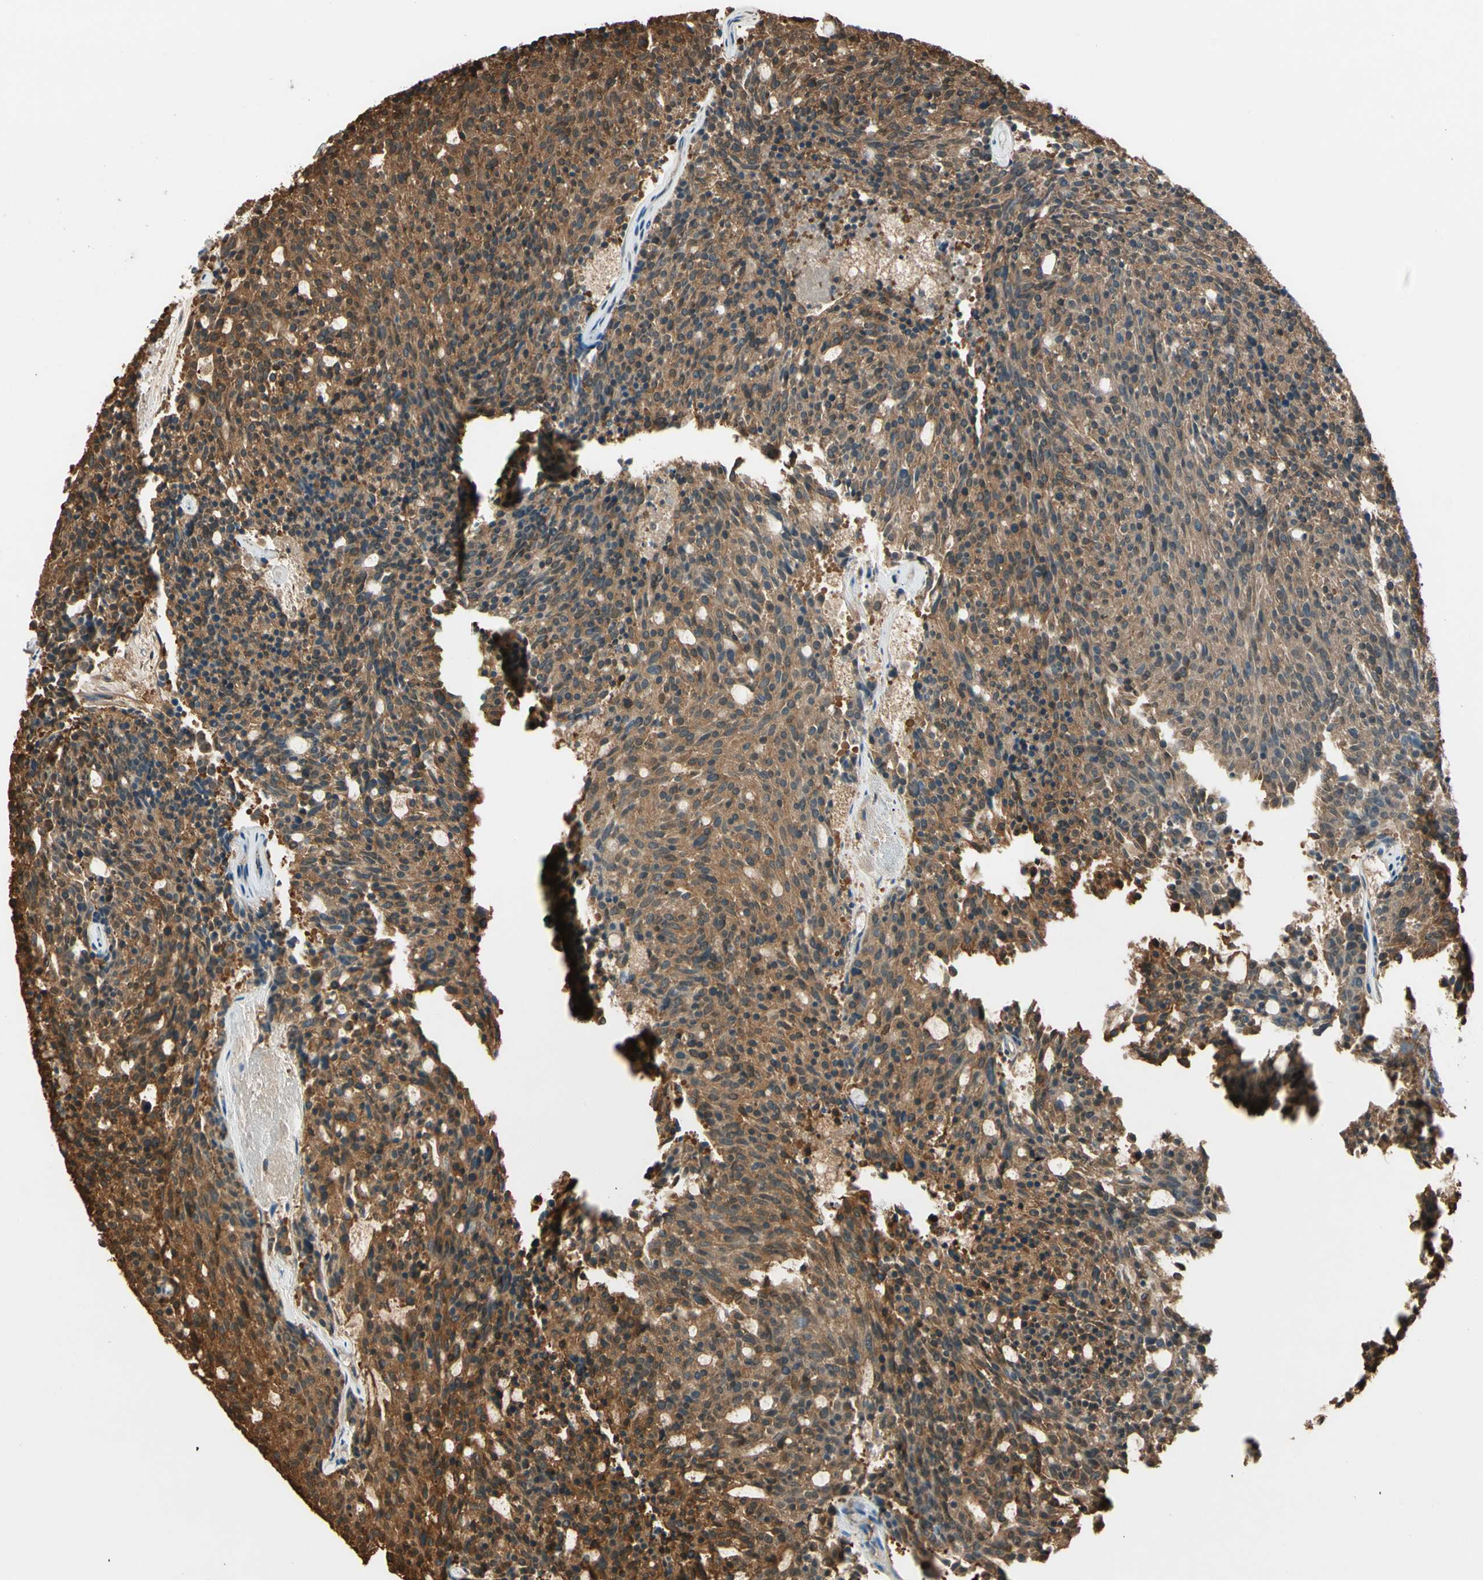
{"staining": {"intensity": "moderate", "quantity": ">75%", "location": "cytoplasmic/membranous"}, "tissue": "carcinoid", "cell_type": "Tumor cells", "image_type": "cancer", "snomed": [{"axis": "morphology", "description": "Carcinoid, malignant, NOS"}, {"axis": "topography", "description": "Pancreas"}], "caption": "Immunohistochemistry photomicrograph of neoplastic tissue: malignant carcinoid stained using immunohistochemistry shows medium levels of moderate protein expression localized specifically in the cytoplasmic/membranous of tumor cells, appearing as a cytoplasmic/membranous brown color.", "gene": "PNCK", "patient": {"sex": "female", "age": 54}}